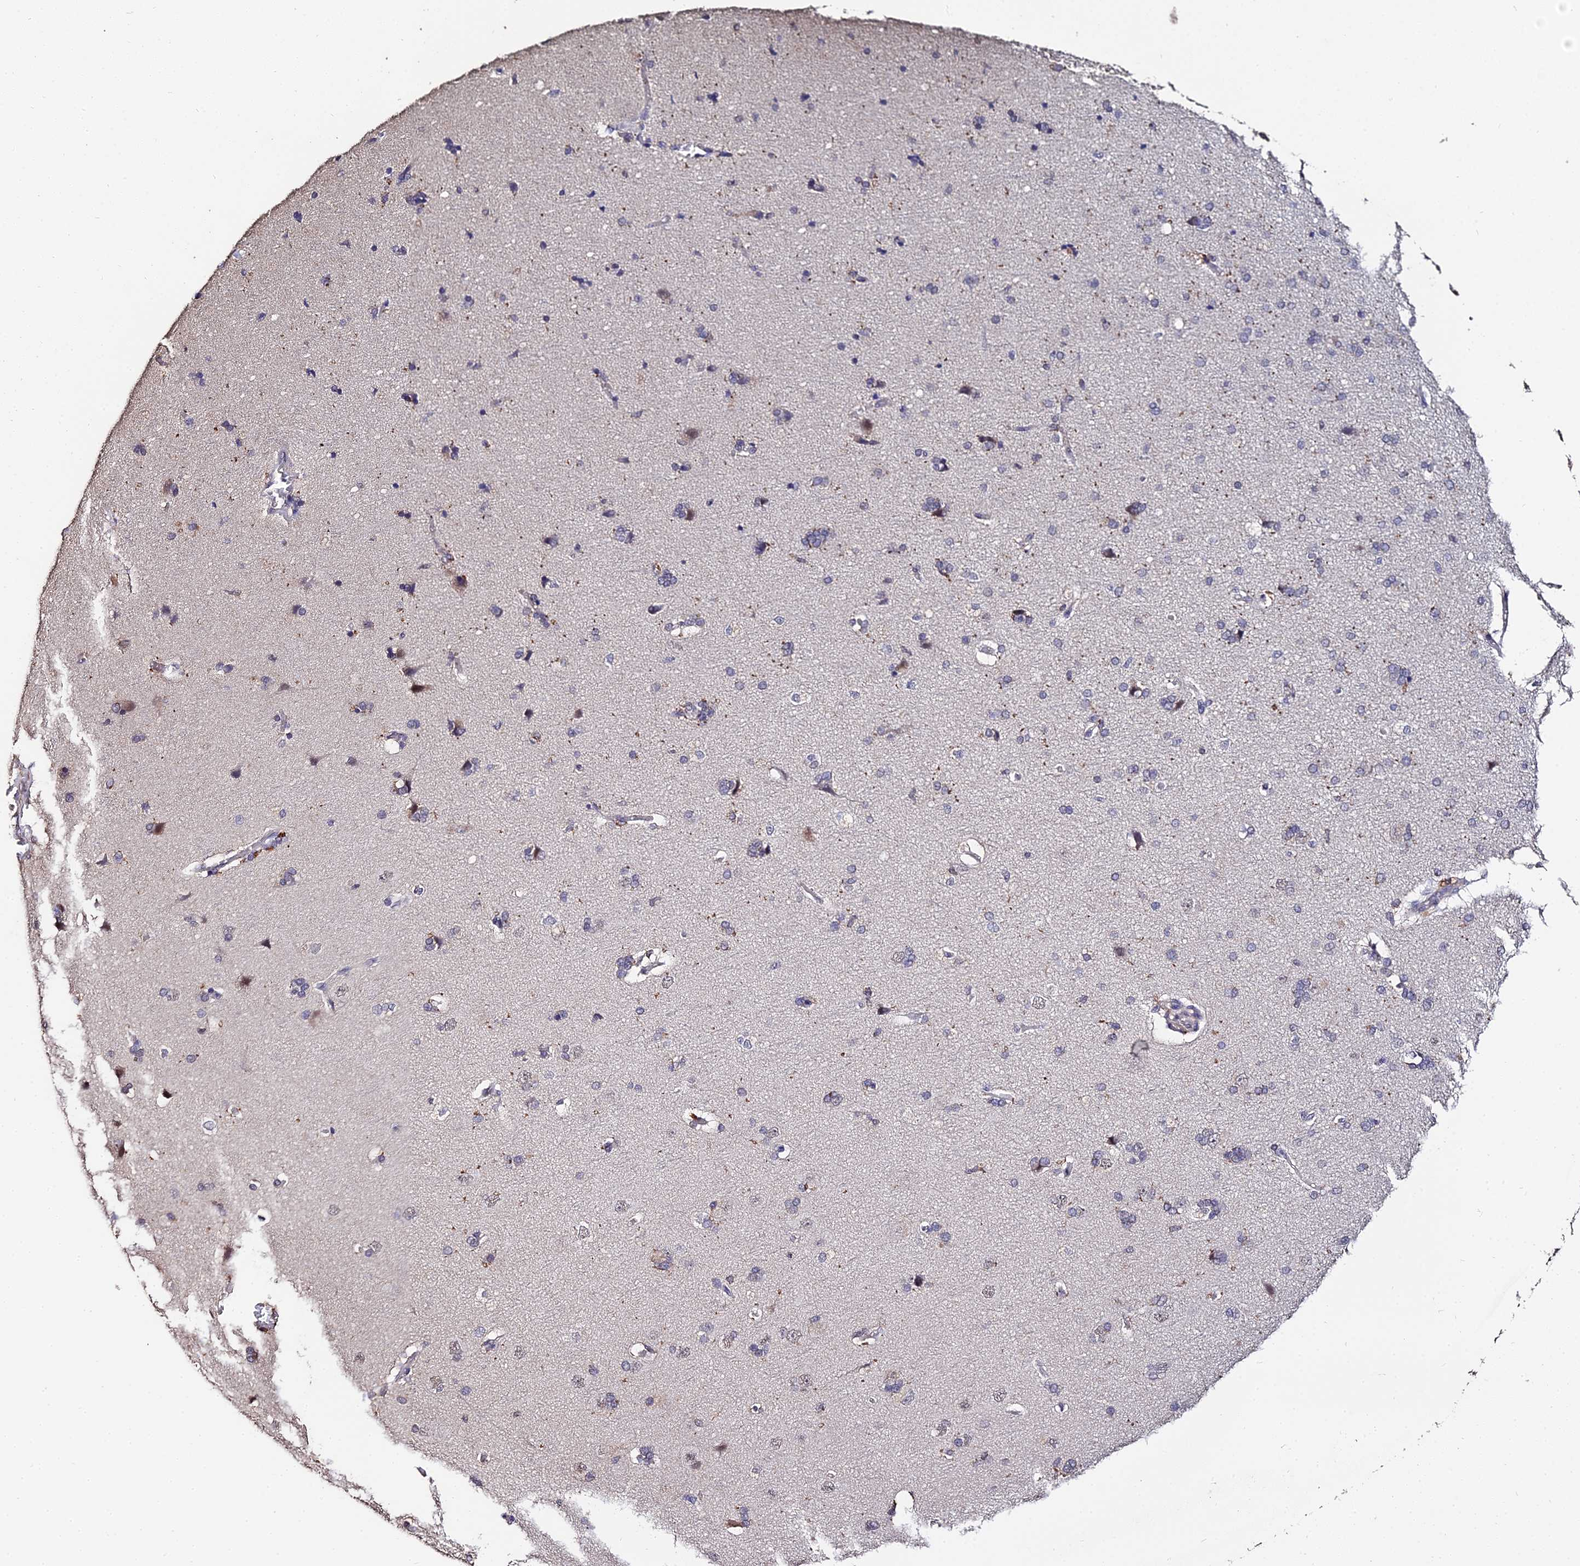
{"staining": {"intensity": "weak", "quantity": ">75%", "location": "cytoplasmic/membranous"}, "tissue": "cerebral cortex", "cell_type": "Endothelial cells", "image_type": "normal", "snomed": [{"axis": "morphology", "description": "Normal tissue, NOS"}, {"axis": "topography", "description": "Cerebral cortex"}], "caption": "This histopathology image reveals benign cerebral cortex stained with immunohistochemistry to label a protein in brown. The cytoplasmic/membranous of endothelial cells show weak positivity for the protein. Nuclei are counter-stained blue.", "gene": "LSM5", "patient": {"sex": "male", "age": 62}}